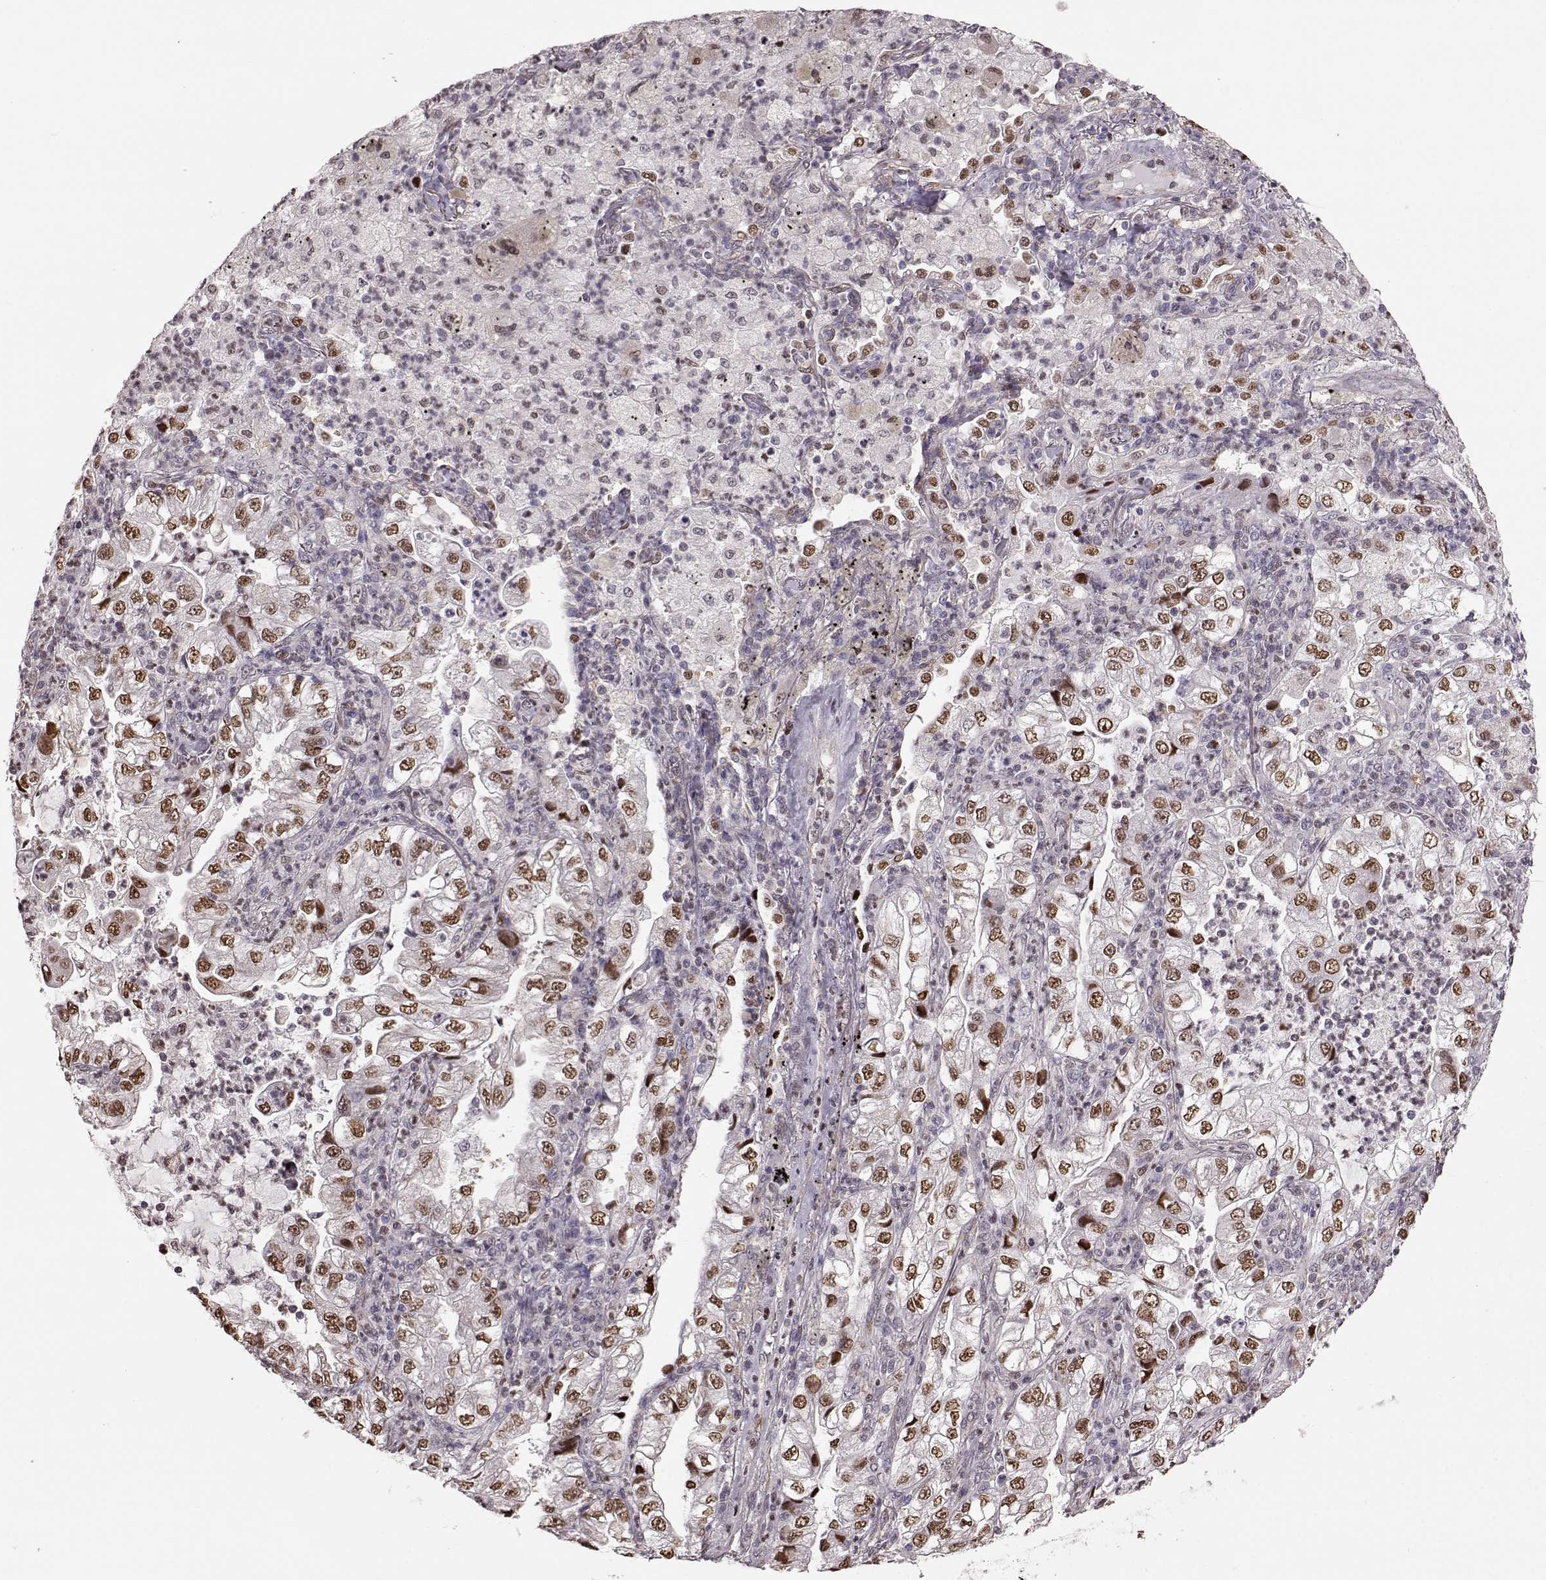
{"staining": {"intensity": "moderate", "quantity": ">75%", "location": "nuclear"}, "tissue": "lung cancer", "cell_type": "Tumor cells", "image_type": "cancer", "snomed": [{"axis": "morphology", "description": "Adenocarcinoma, NOS"}, {"axis": "topography", "description": "Lung"}], "caption": "Immunohistochemistry of lung cancer (adenocarcinoma) demonstrates medium levels of moderate nuclear expression in about >75% of tumor cells.", "gene": "KLF6", "patient": {"sex": "female", "age": 73}}